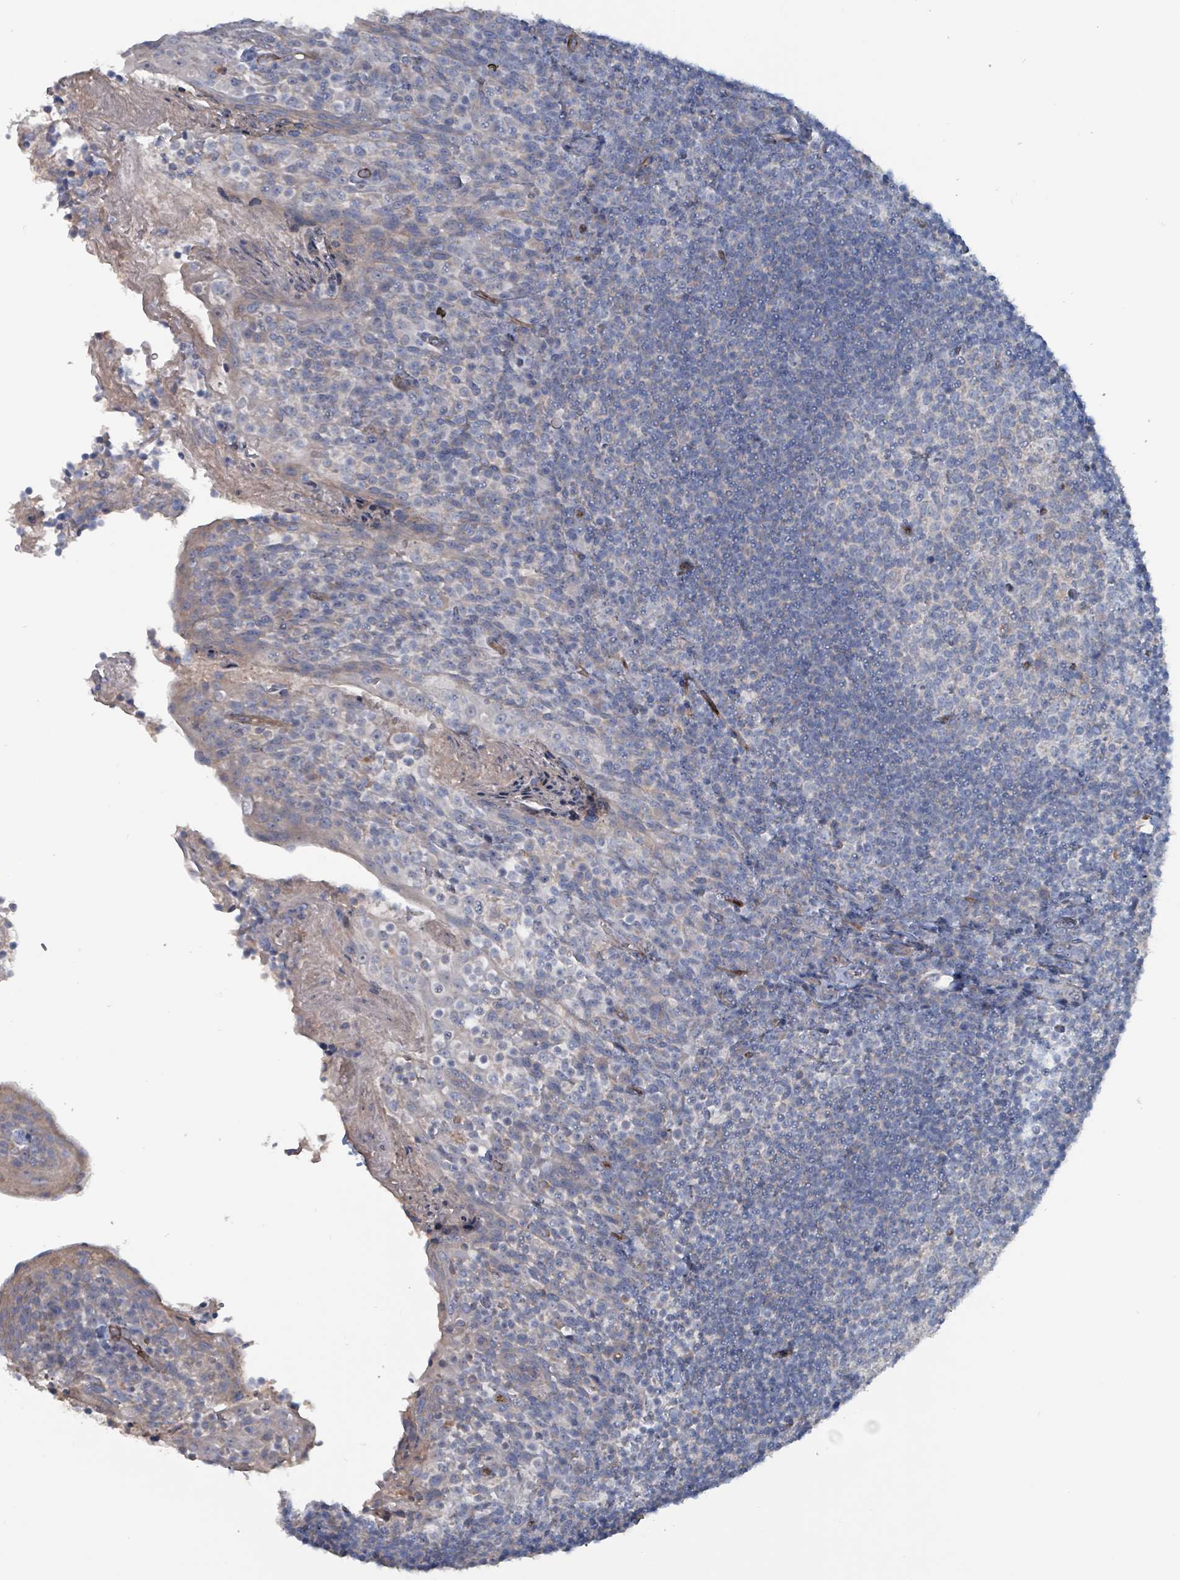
{"staining": {"intensity": "negative", "quantity": "none", "location": "none"}, "tissue": "tonsil", "cell_type": "Germinal center cells", "image_type": "normal", "snomed": [{"axis": "morphology", "description": "Normal tissue, NOS"}, {"axis": "topography", "description": "Tonsil"}], "caption": "High magnification brightfield microscopy of benign tonsil stained with DAB (brown) and counterstained with hematoxylin (blue): germinal center cells show no significant positivity. Brightfield microscopy of immunohistochemistry (IHC) stained with DAB (3,3'-diaminobenzidine) (brown) and hematoxylin (blue), captured at high magnification.", "gene": "TAAR5", "patient": {"sex": "female", "age": 10}}